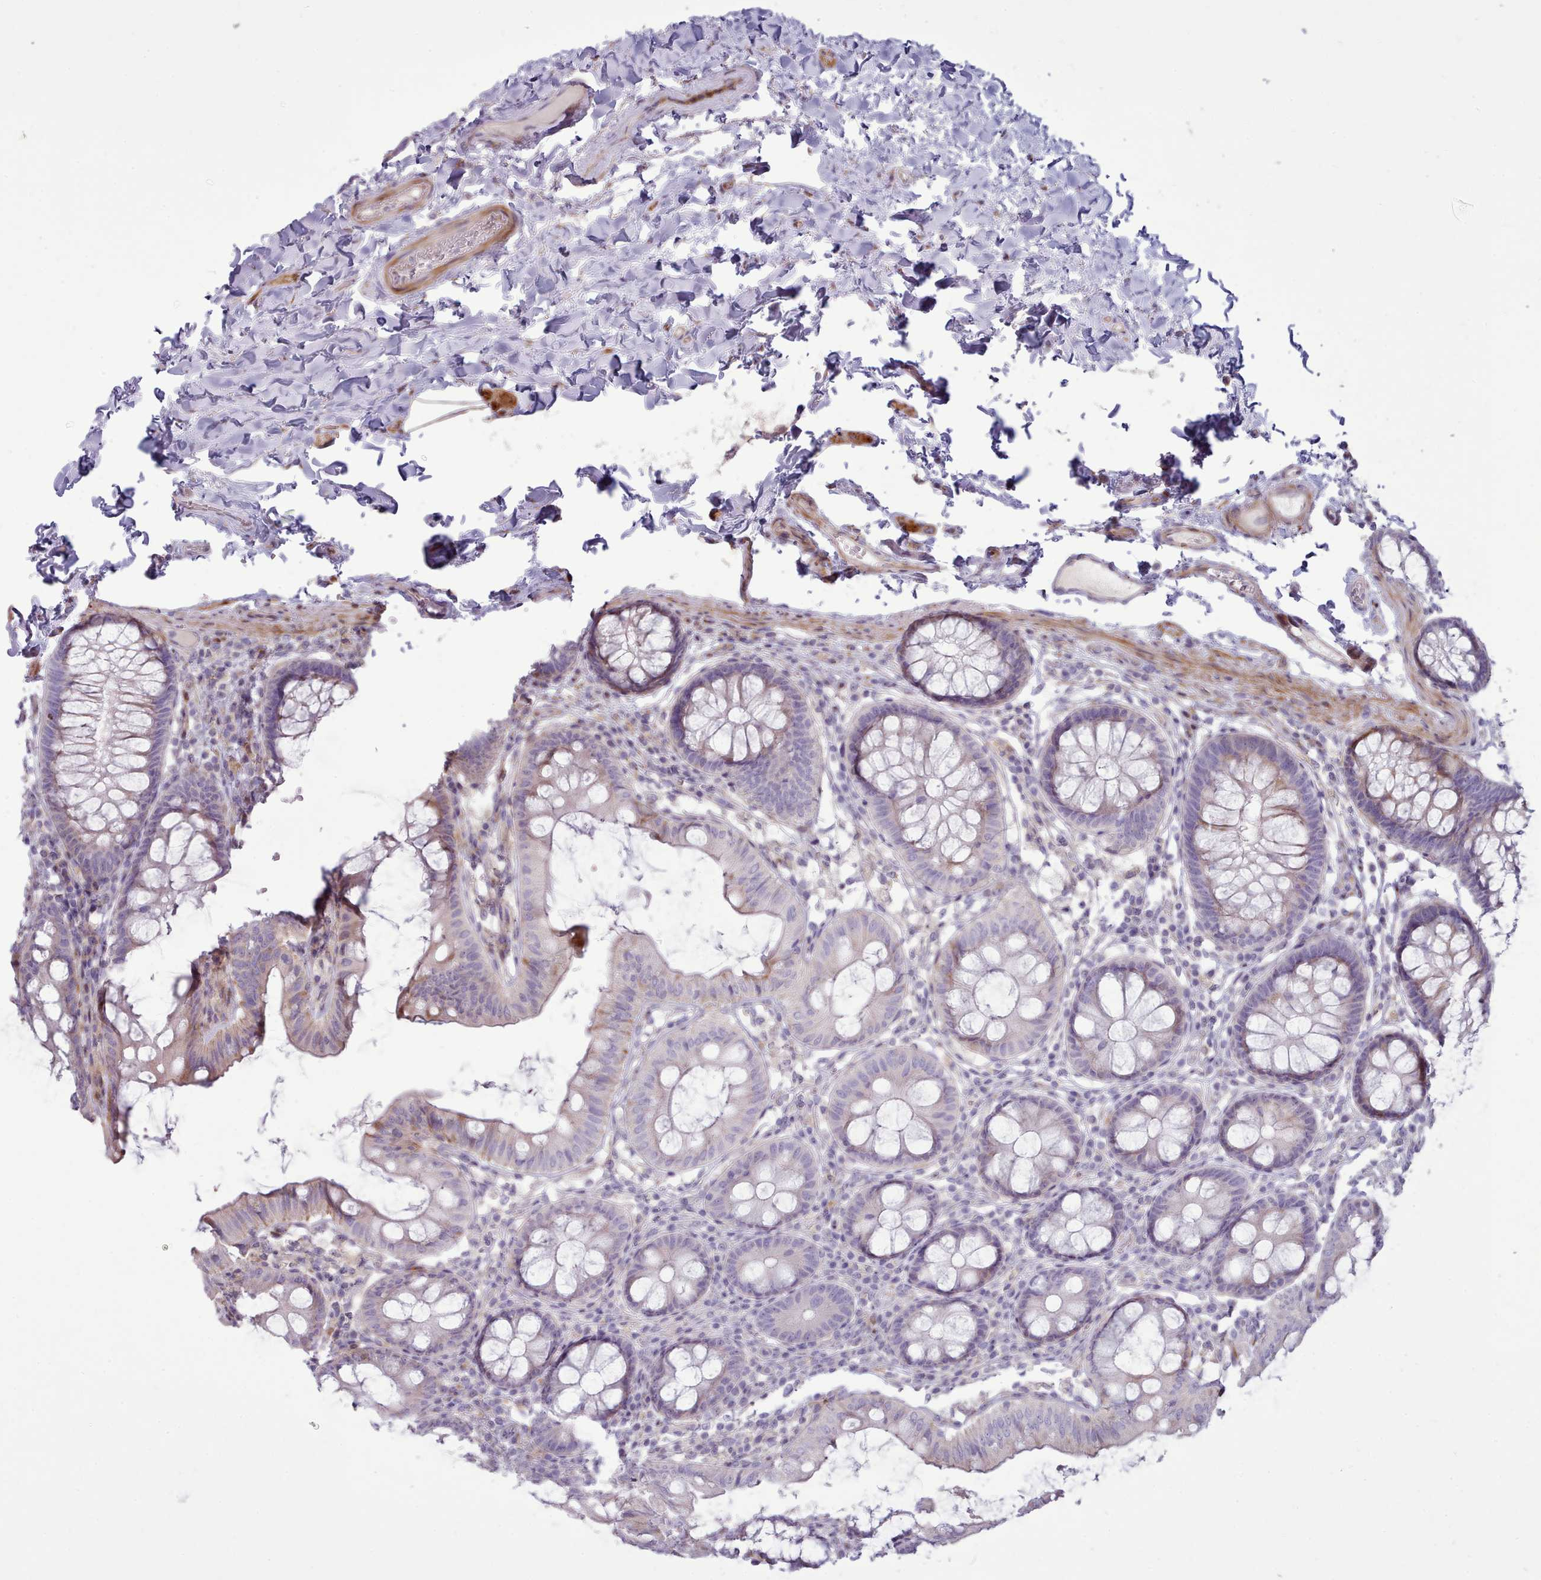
{"staining": {"intensity": "weak", "quantity": "25%-75%", "location": "cytoplasmic/membranous"}, "tissue": "colon", "cell_type": "Endothelial cells", "image_type": "normal", "snomed": [{"axis": "morphology", "description": "Normal tissue, NOS"}, {"axis": "topography", "description": "Colon"}], "caption": "Immunohistochemical staining of normal colon shows low levels of weak cytoplasmic/membranous expression in approximately 25%-75% of endothelial cells.", "gene": "PPP3R1", "patient": {"sex": "male", "age": 84}}